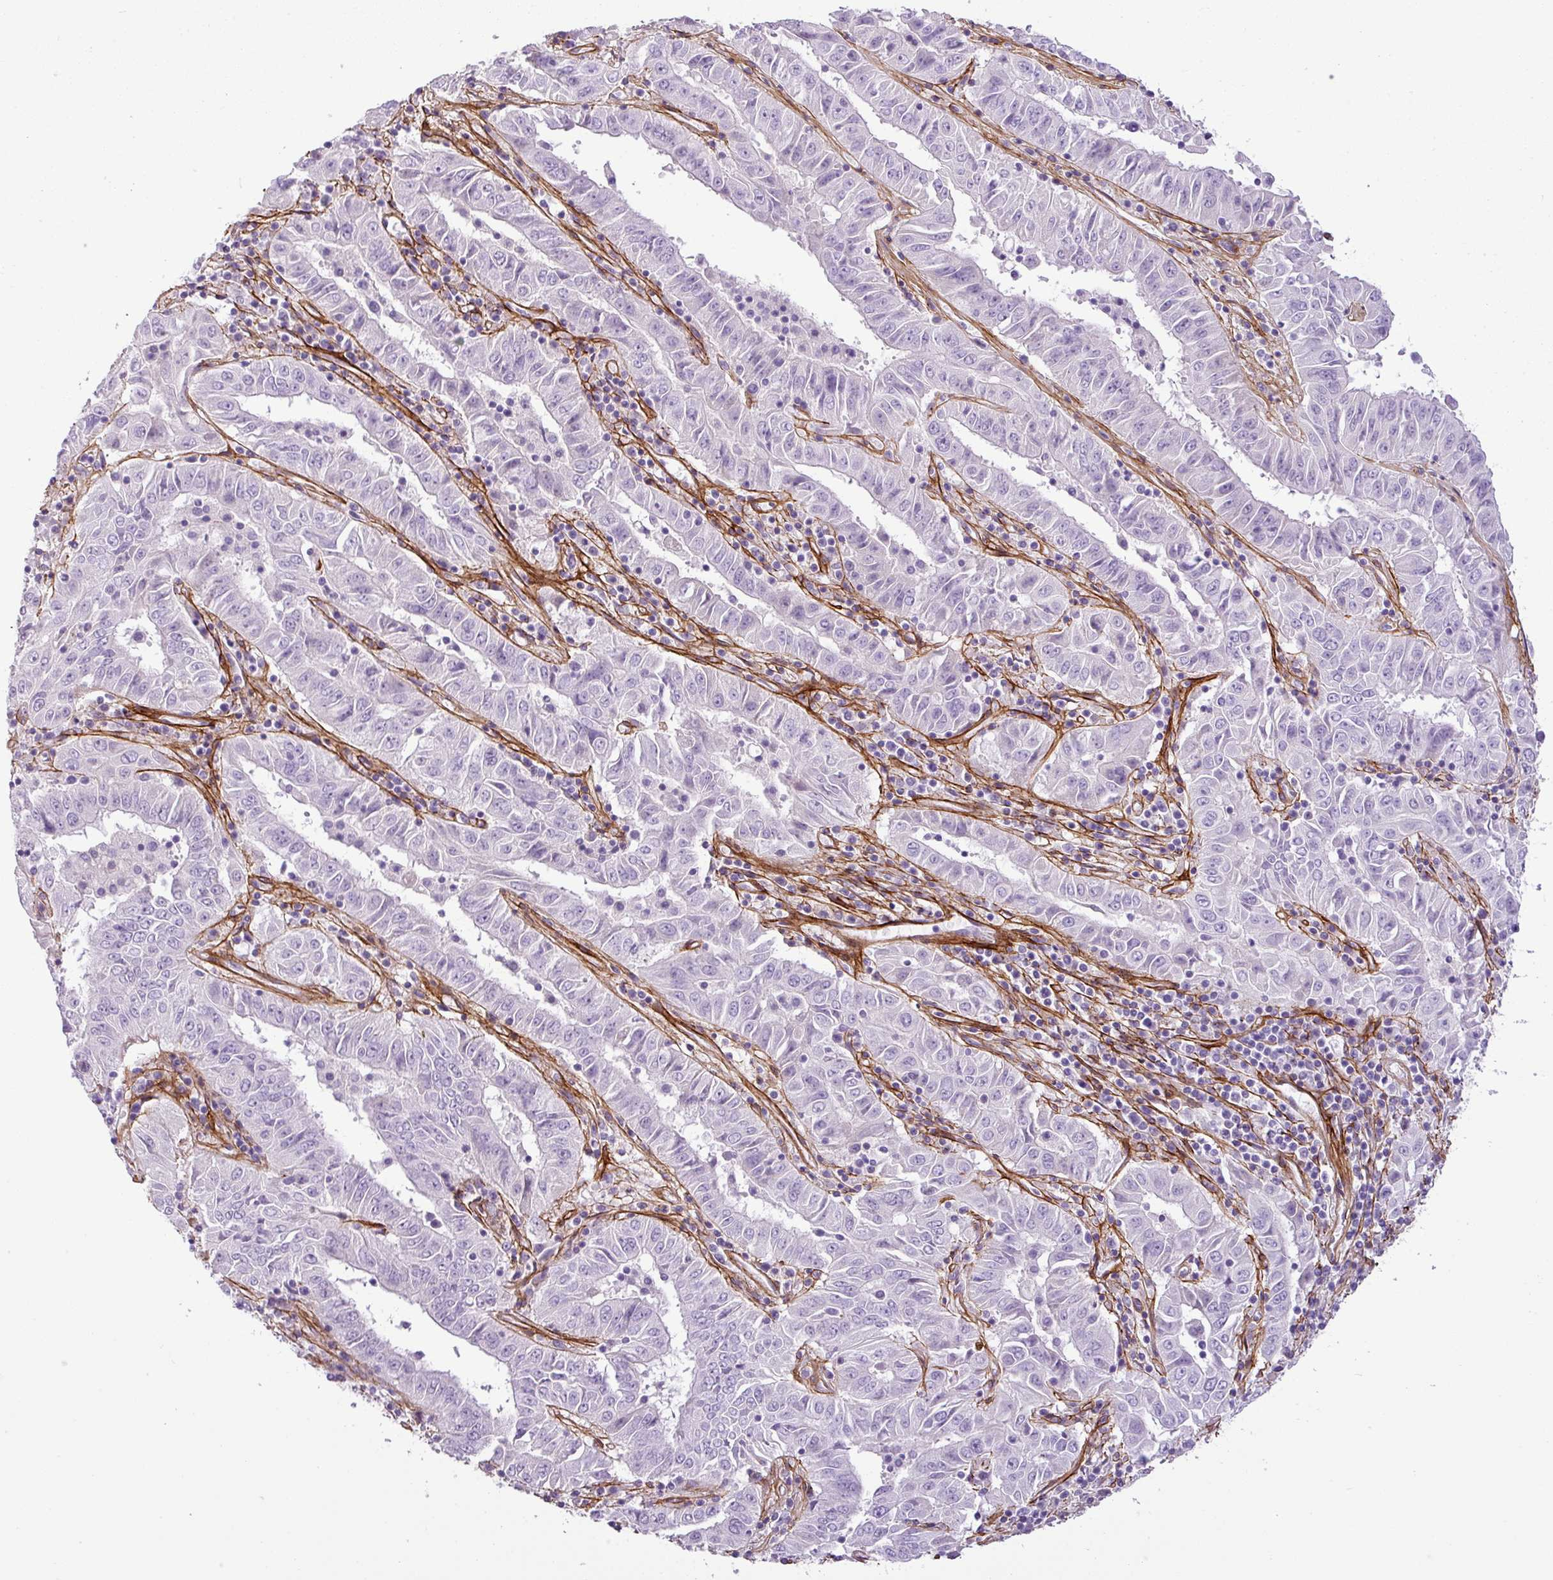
{"staining": {"intensity": "negative", "quantity": "none", "location": "none"}, "tissue": "pancreatic cancer", "cell_type": "Tumor cells", "image_type": "cancer", "snomed": [{"axis": "morphology", "description": "Adenocarcinoma, NOS"}, {"axis": "topography", "description": "Pancreas"}], "caption": "DAB (3,3'-diaminobenzidine) immunohistochemical staining of pancreatic cancer (adenocarcinoma) displays no significant staining in tumor cells.", "gene": "PARD6G", "patient": {"sex": "male", "age": 63}}